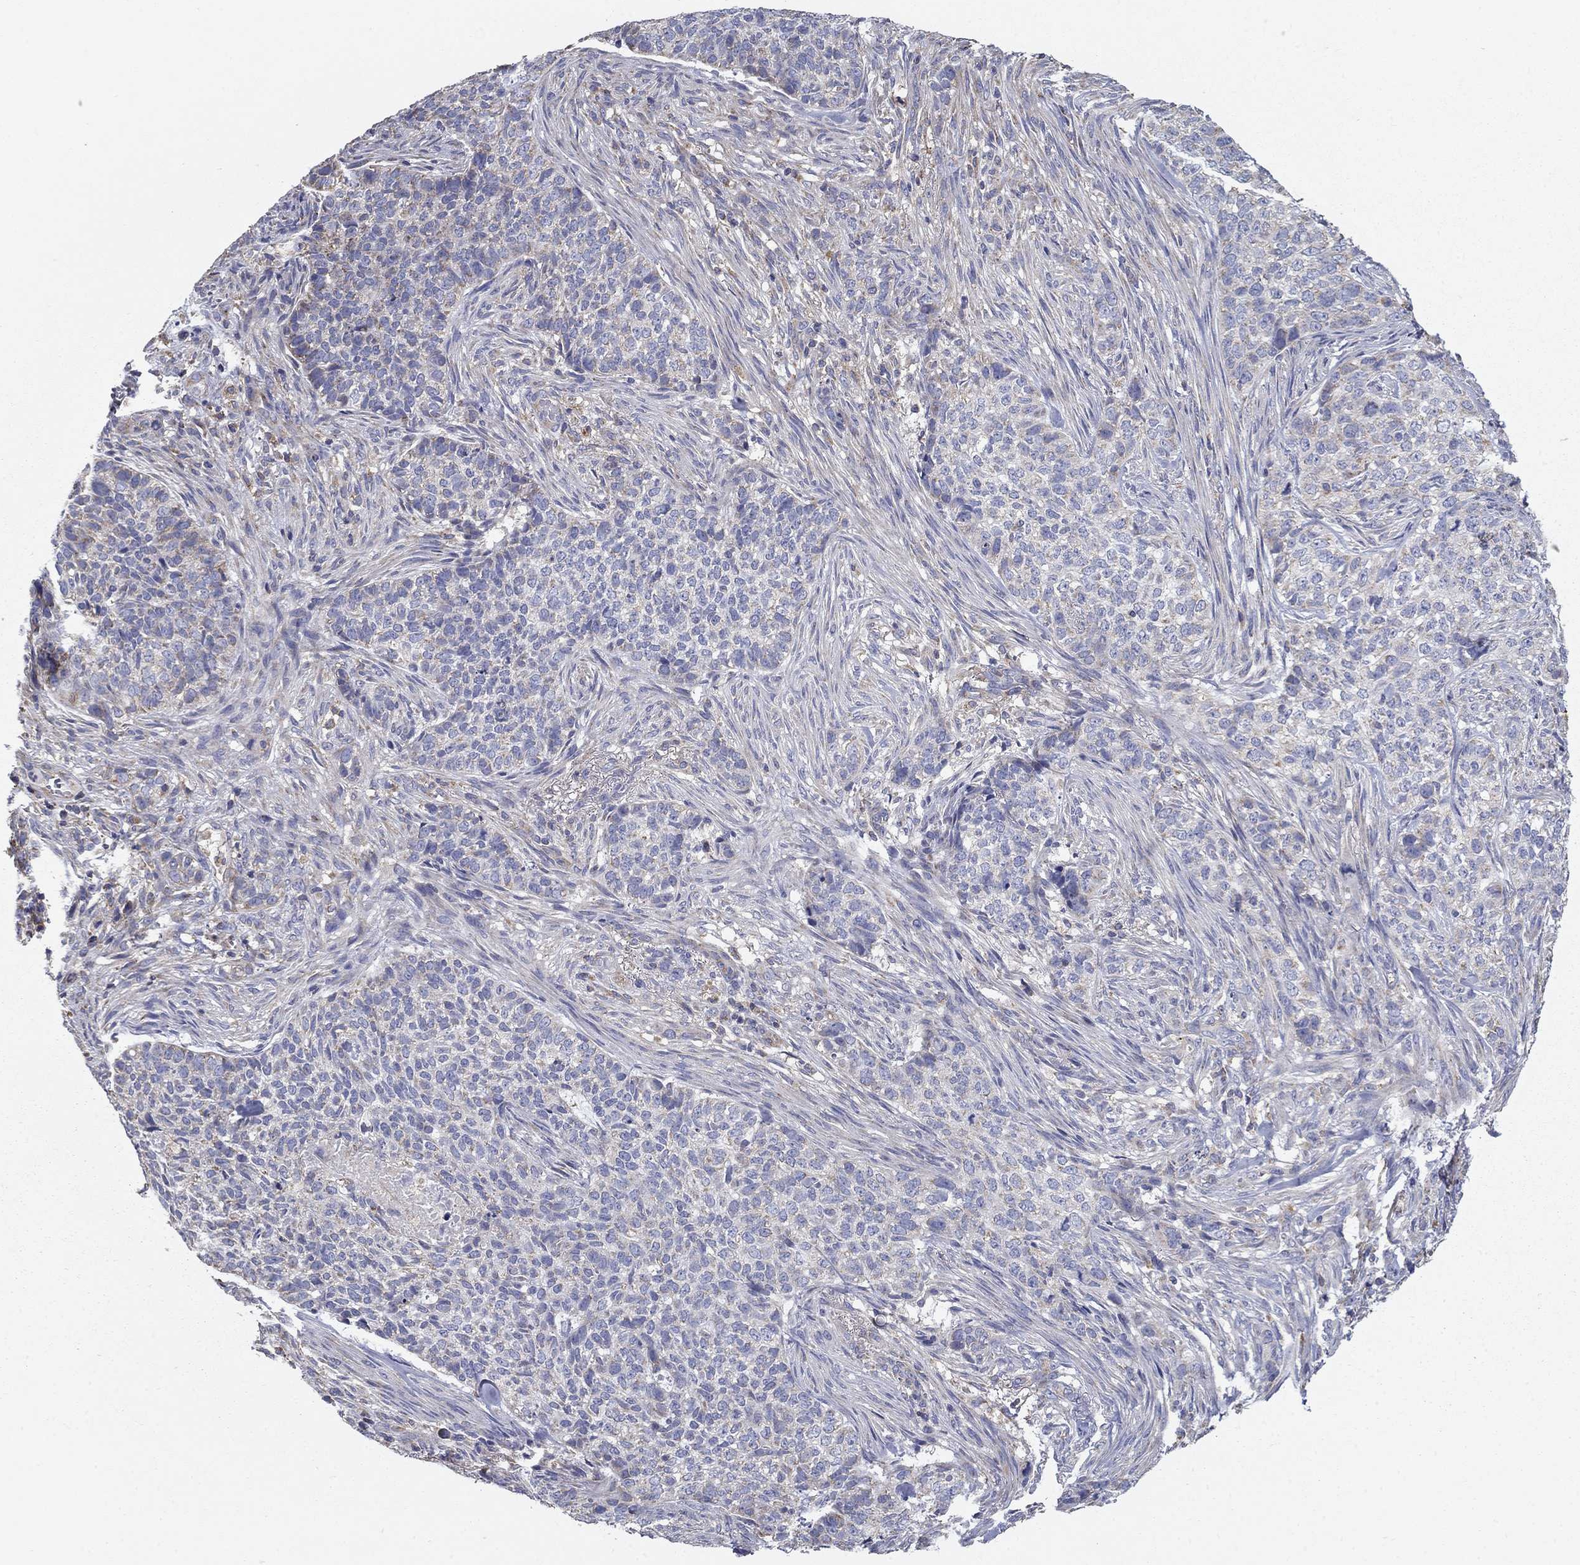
{"staining": {"intensity": "negative", "quantity": "none", "location": "none"}, "tissue": "skin cancer", "cell_type": "Tumor cells", "image_type": "cancer", "snomed": [{"axis": "morphology", "description": "Basal cell carcinoma"}, {"axis": "topography", "description": "Skin"}], "caption": "A histopathology image of human skin cancer is negative for staining in tumor cells.", "gene": "NME5", "patient": {"sex": "female", "age": 69}}